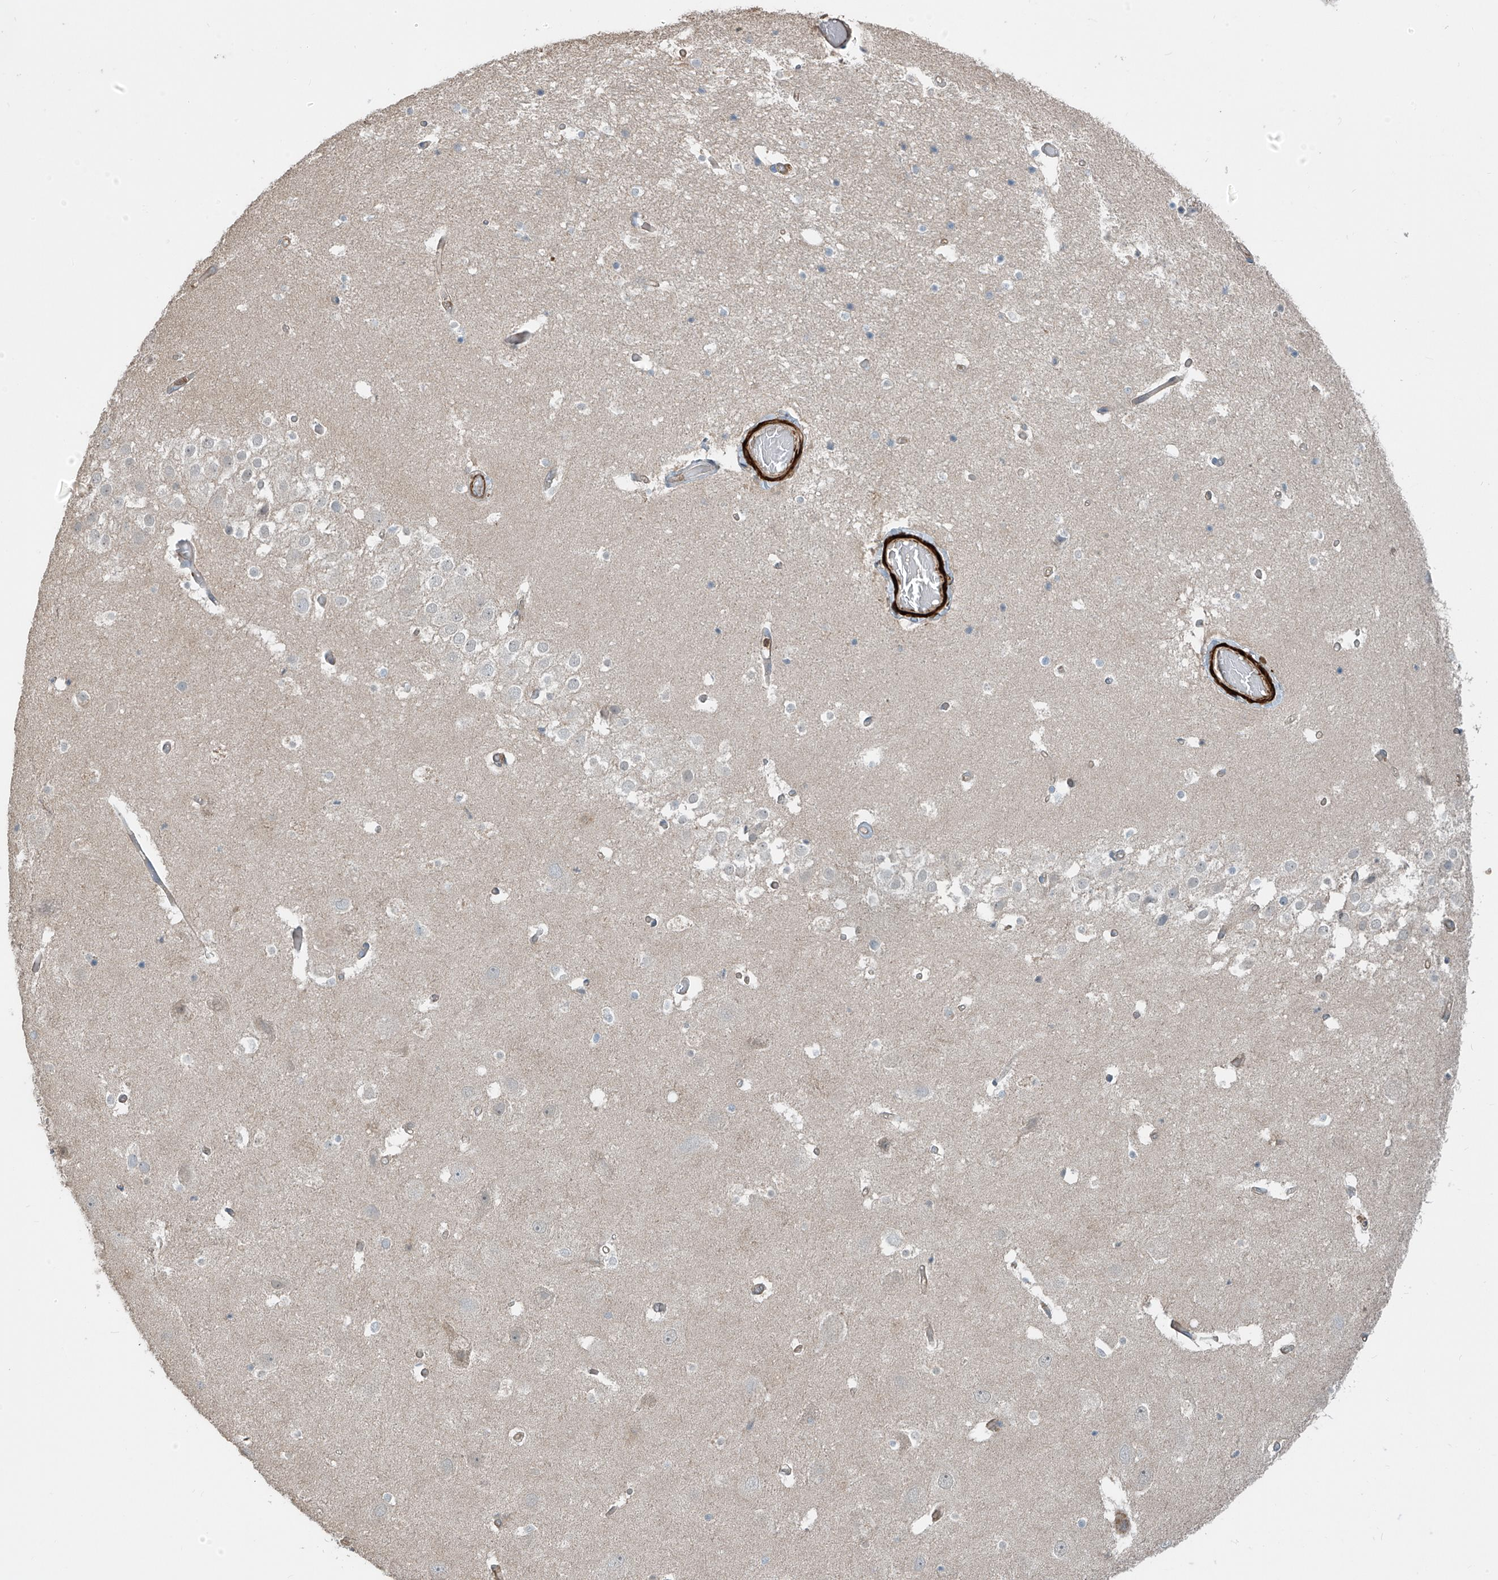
{"staining": {"intensity": "negative", "quantity": "none", "location": "none"}, "tissue": "hippocampus", "cell_type": "Glial cells", "image_type": "normal", "snomed": [{"axis": "morphology", "description": "Normal tissue, NOS"}, {"axis": "topography", "description": "Hippocampus"}], "caption": "High power microscopy image of an immunohistochemistry (IHC) micrograph of unremarkable hippocampus, revealing no significant expression in glial cells. Brightfield microscopy of immunohistochemistry stained with DAB (3,3'-diaminobenzidine) (brown) and hematoxylin (blue), captured at high magnification.", "gene": "SH3BGRL3", "patient": {"sex": "female", "age": 52}}